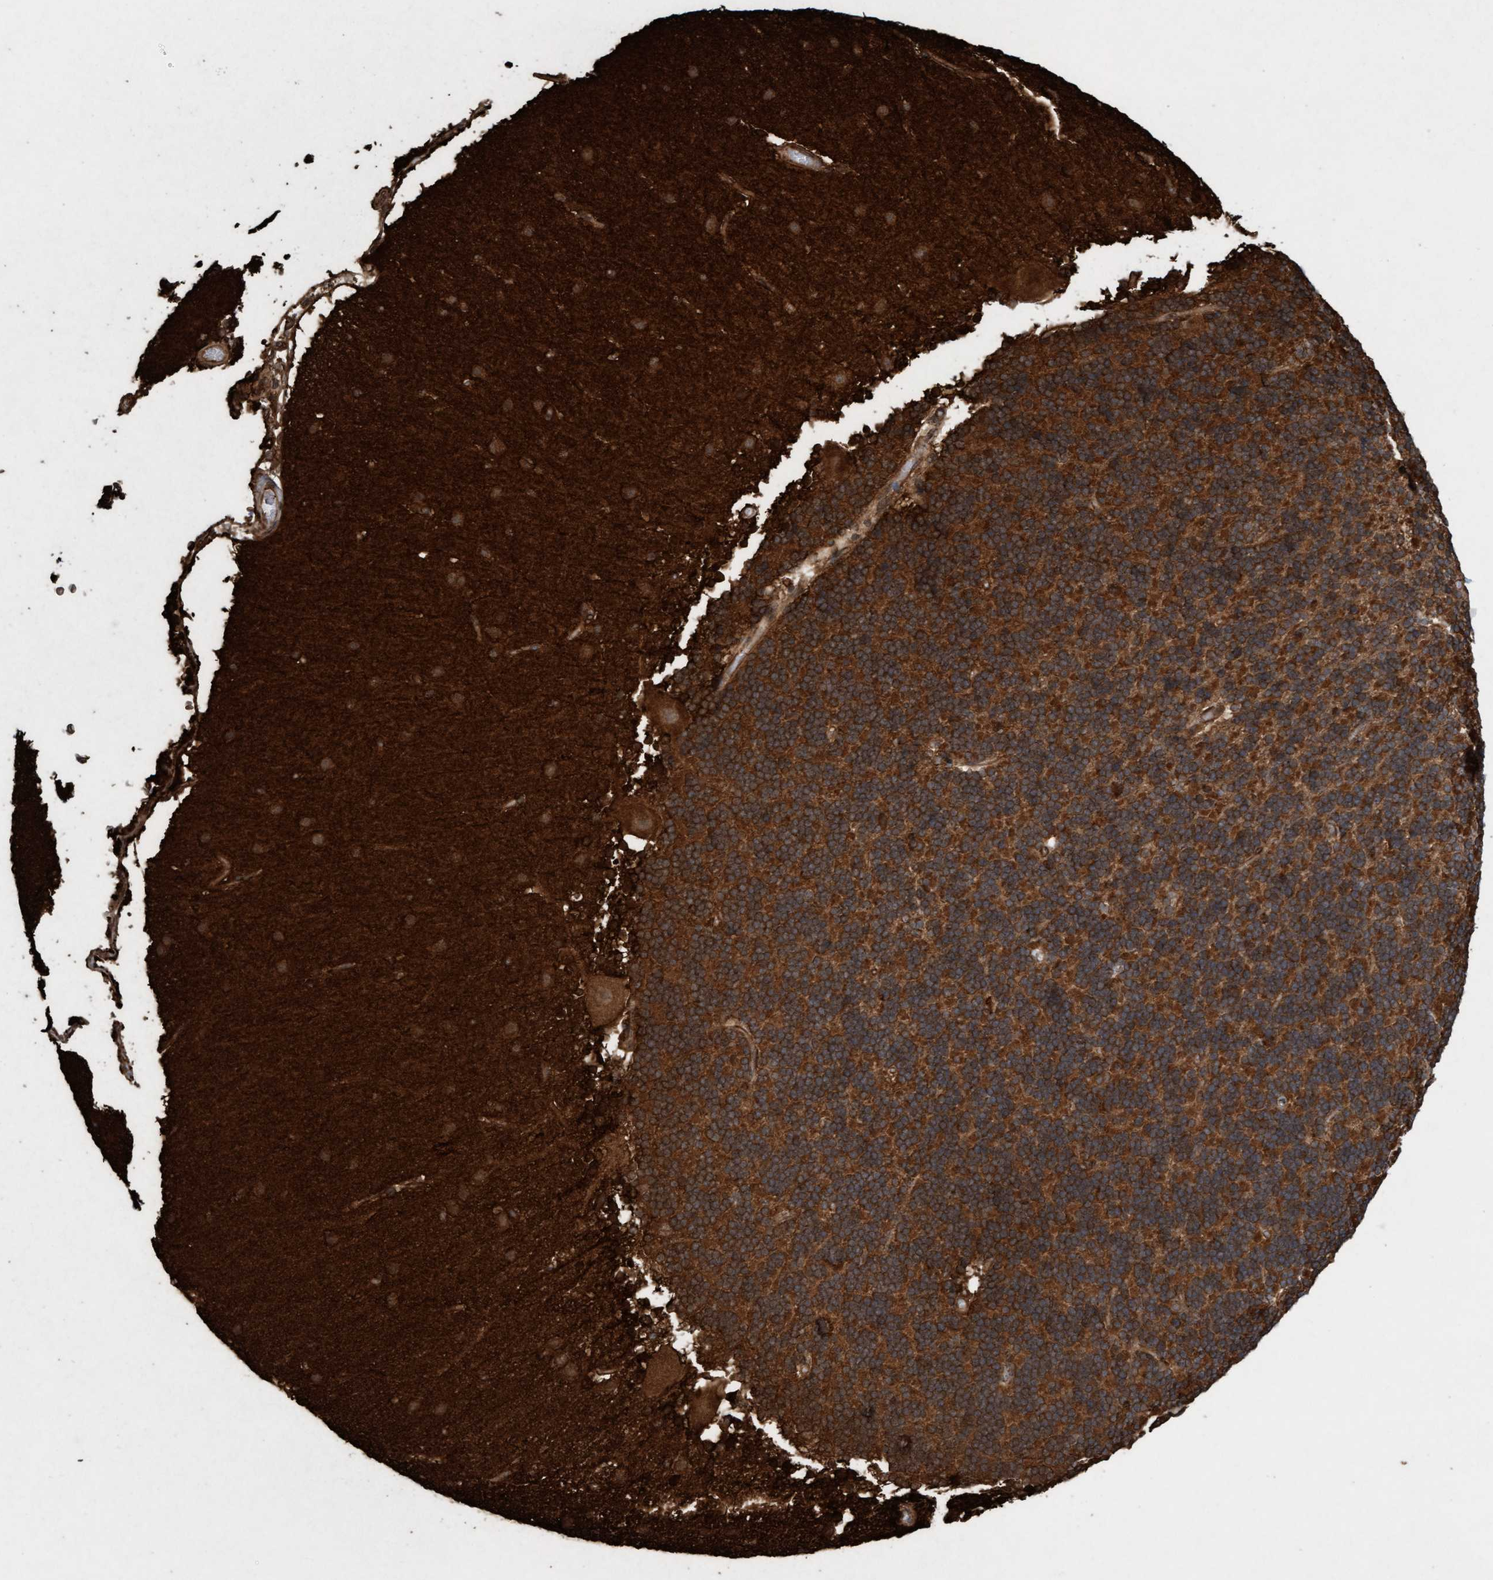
{"staining": {"intensity": "strong", "quantity": ">75%", "location": "cytoplasmic/membranous"}, "tissue": "cerebellum", "cell_type": "Cells in granular layer", "image_type": "normal", "snomed": [{"axis": "morphology", "description": "Normal tissue, NOS"}, {"axis": "topography", "description": "Cerebellum"}], "caption": "A photomicrograph showing strong cytoplasmic/membranous expression in approximately >75% of cells in granular layer in unremarkable cerebellum, as visualized by brown immunohistochemical staining.", "gene": "CDC42EP4", "patient": {"sex": "female", "age": 19}}